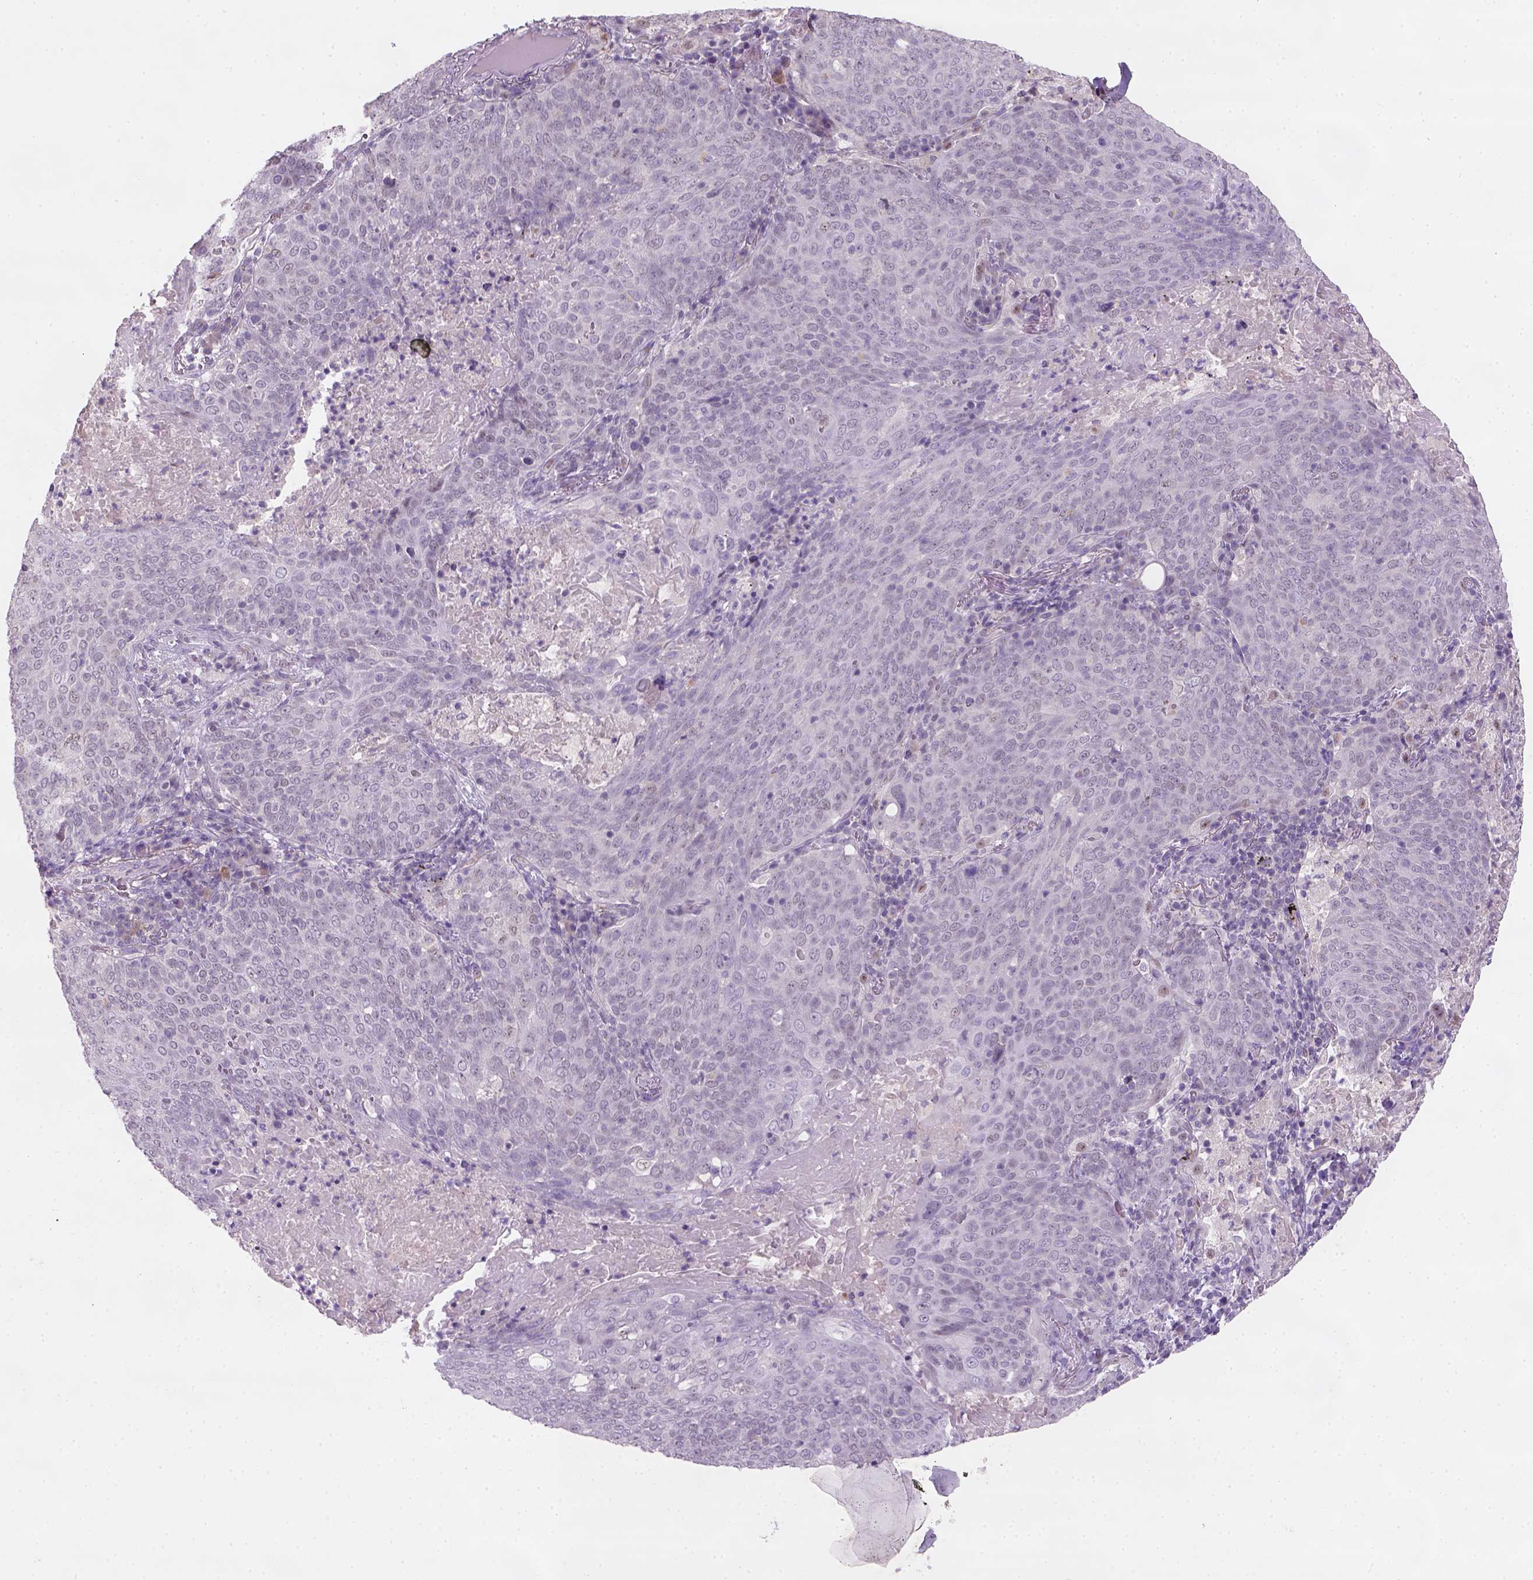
{"staining": {"intensity": "negative", "quantity": "none", "location": "none"}, "tissue": "lung cancer", "cell_type": "Tumor cells", "image_type": "cancer", "snomed": [{"axis": "morphology", "description": "Squamous cell carcinoma, NOS"}, {"axis": "topography", "description": "Lung"}], "caption": "Immunohistochemistry of squamous cell carcinoma (lung) reveals no staining in tumor cells.", "gene": "ZMAT4", "patient": {"sex": "male", "age": 82}}